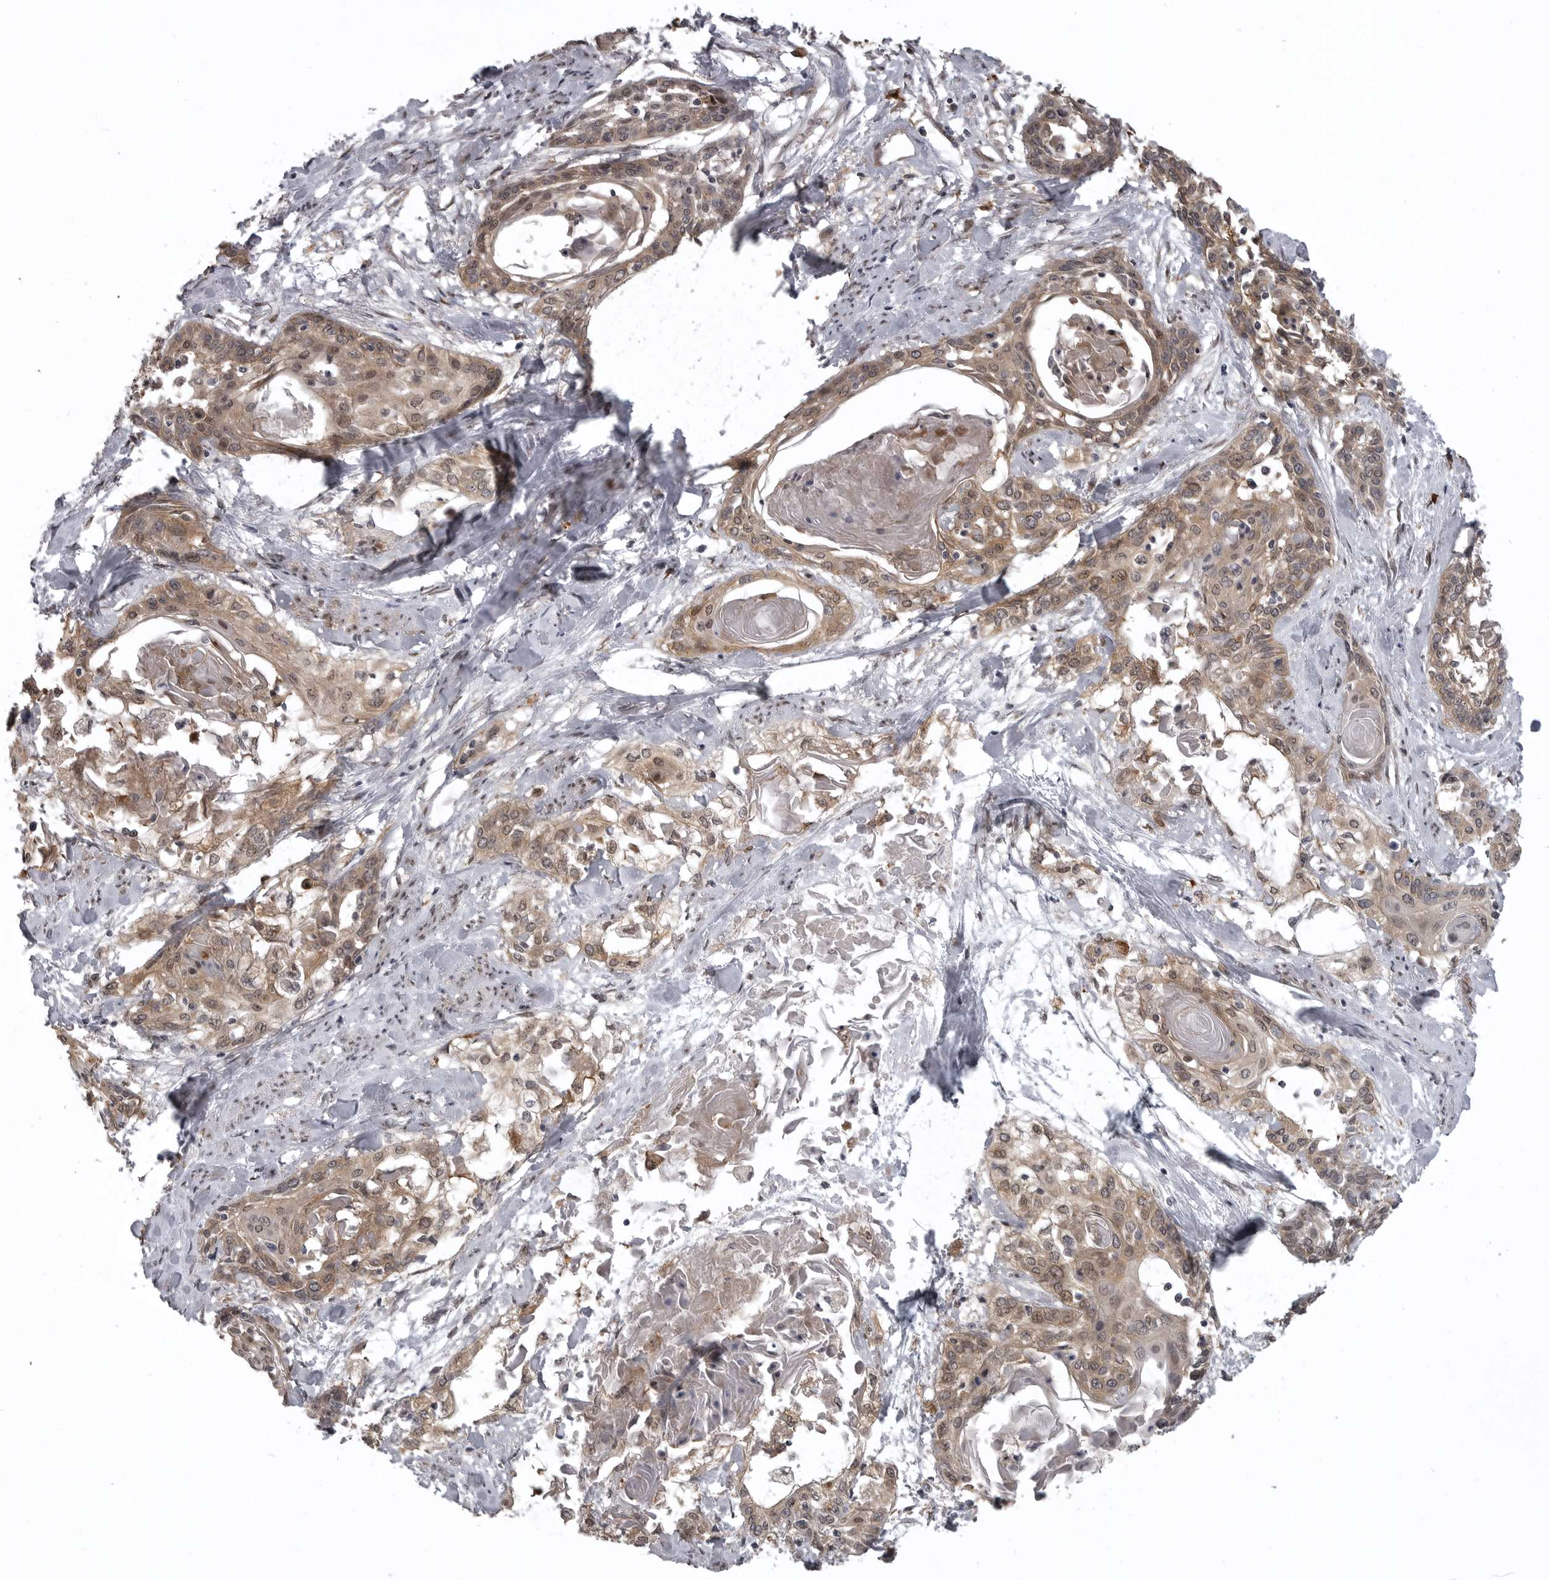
{"staining": {"intensity": "moderate", "quantity": ">75%", "location": "cytoplasmic/membranous"}, "tissue": "cervical cancer", "cell_type": "Tumor cells", "image_type": "cancer", "snomed": [{"axis": "morphology", "description": "Squamous cell carcinoma, NOS"}, {"axis": "topography", "description": "Cervix"}], "caption": "Moderate cytoplasmic/membranous protein expression is seen in approximately >75% of tumor cells in cervical cancer (squamous cell carcinoma).", "gene": "SNX16", "patient": {"sex": "female", "age": 57}}